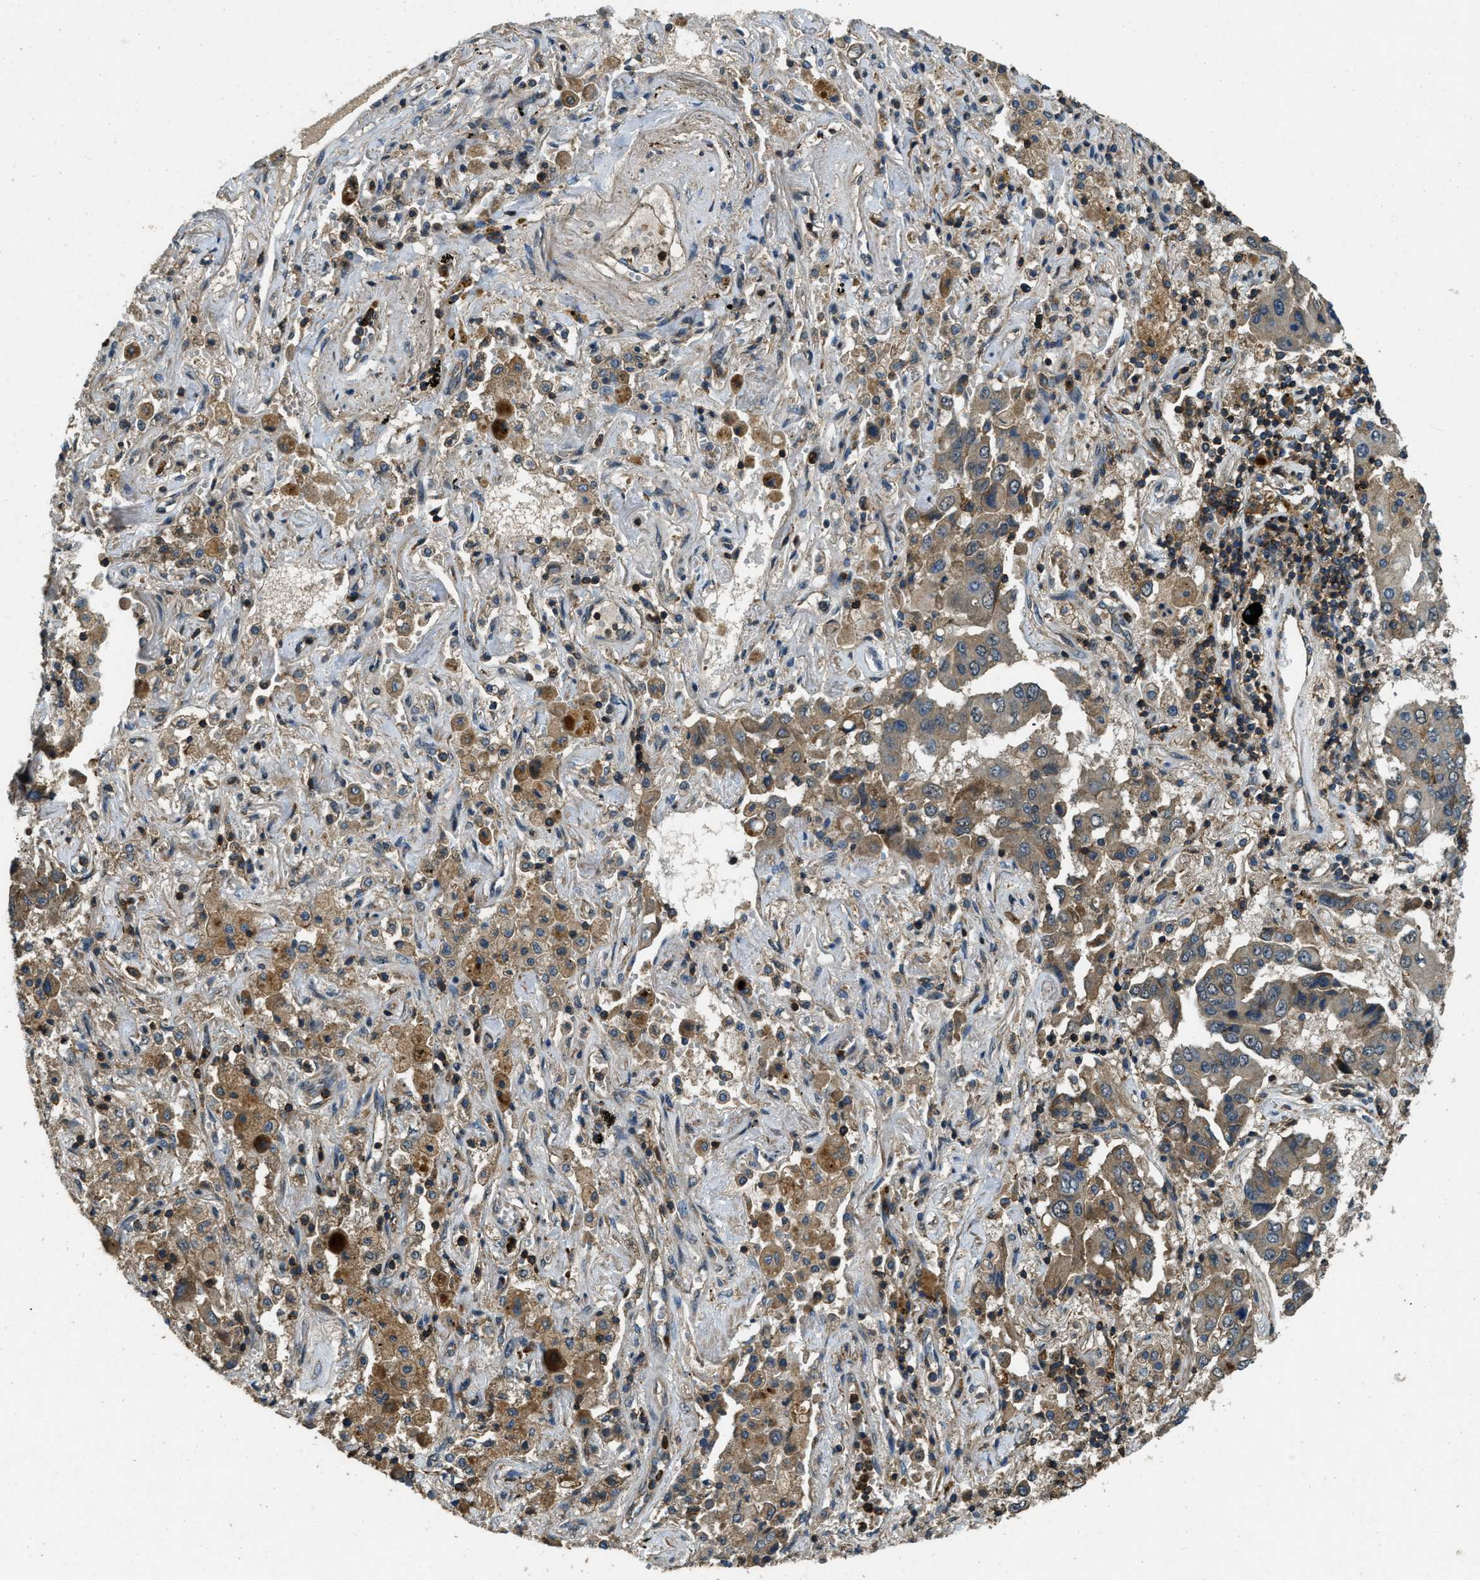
{"staining": {"intensity": "weak", "quantity": ">75%", "location": "cytoplasmic/membranous"}, "tissue": "lung cancer", "cell_type": "Tumor cells", "image_type": "cancer", "snomed": [{"axis": "morphology", "description": "Adenocarcinoma, NOS"}, {"axis": "topography", "description": "Lung"}], "caption": "Human lung cancer (adenocarcinoma) stained for a protein (brown) exhibits weak cytoplasmic/membranous positive positivity in about >75% of tumor cells.", "gene": "ATP8B1", "patient": {"sex": "female", "age": 65}}